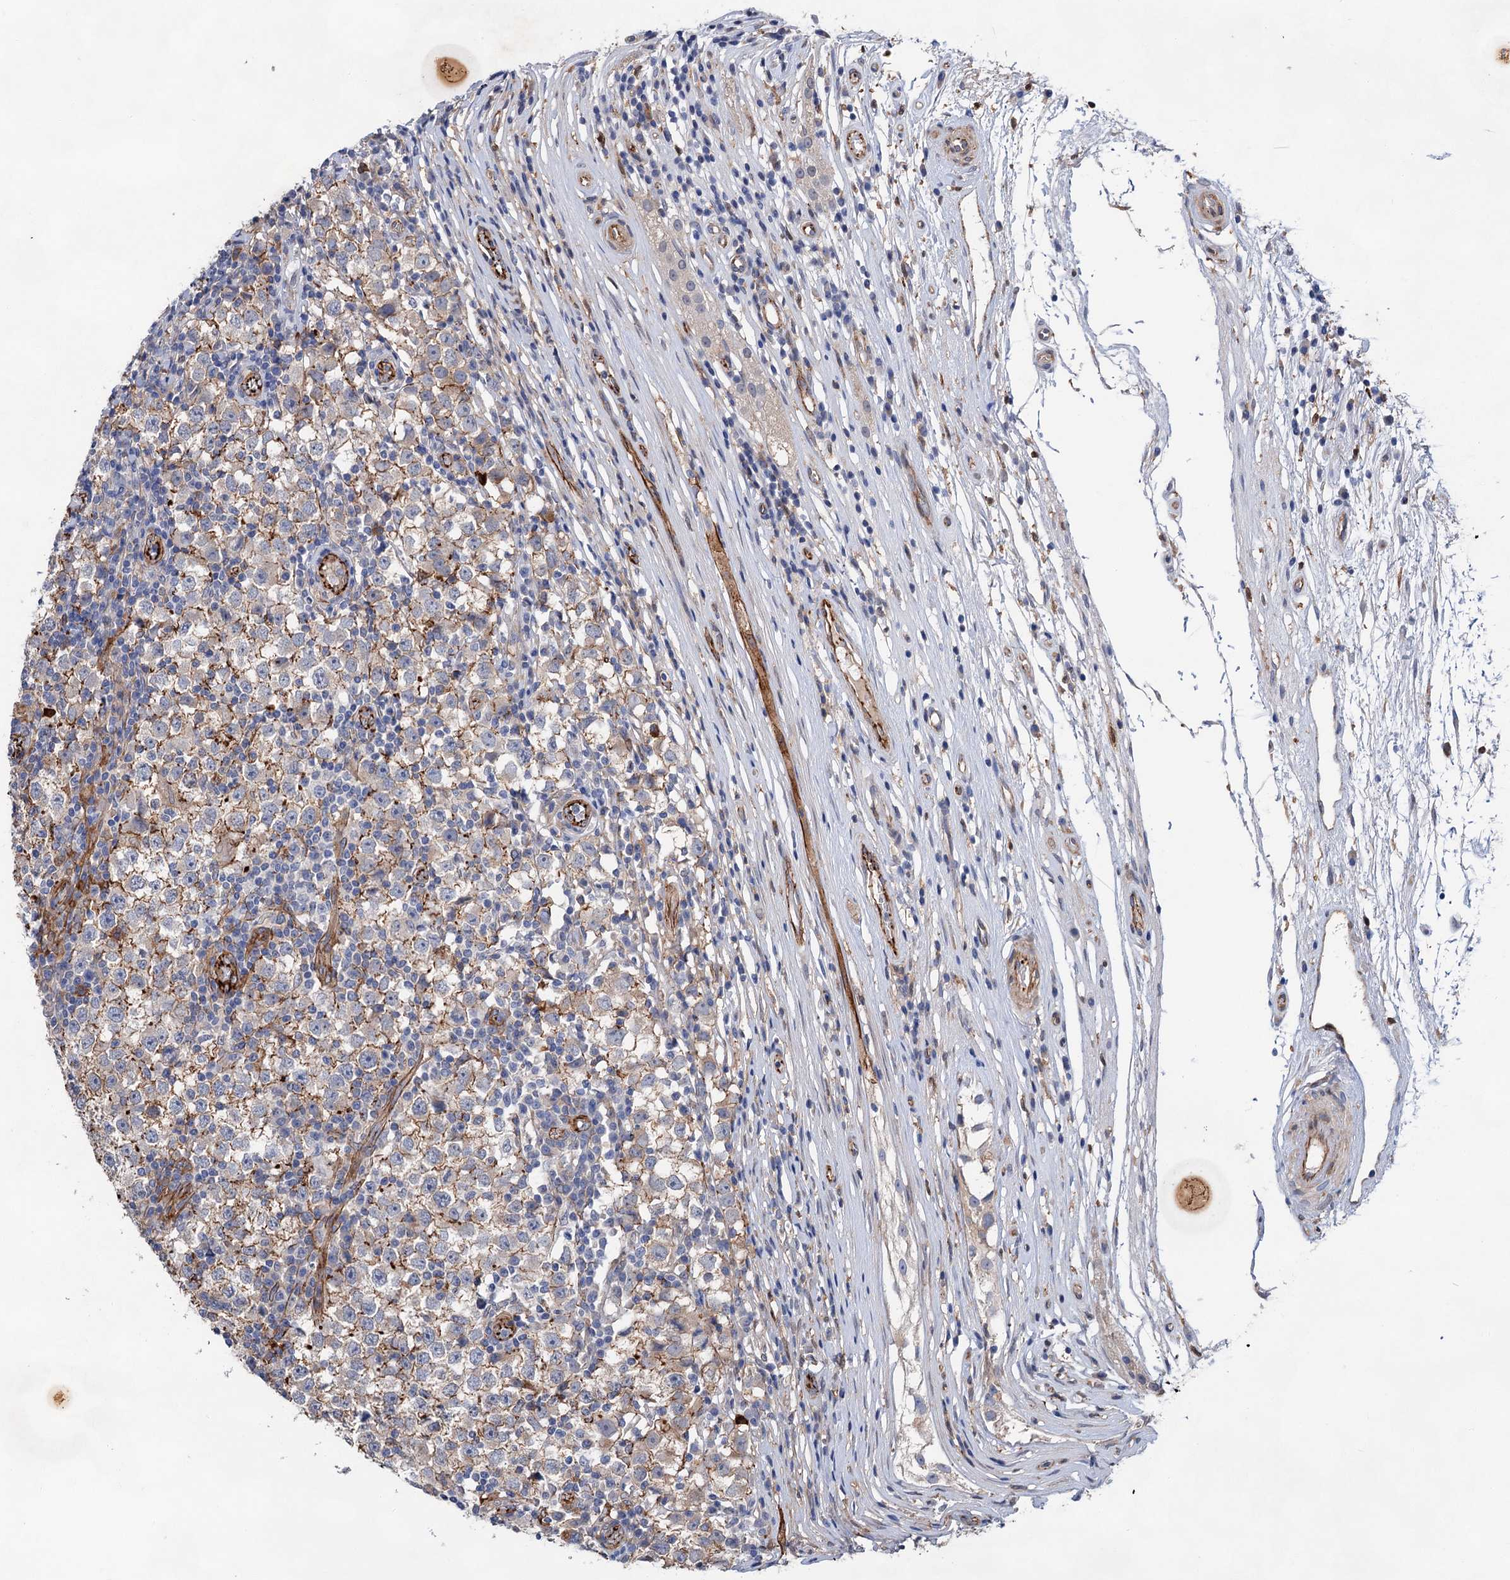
{"staining": {"intensity": "negative", "quantity": "none", "location": "none"}, "tissue": "testis cancer", "cell_type": "Tumor cells", "image_type": "cancer", "snomed": [{"axis": "morphology", "description": "Seminoma, NOS"}, {"axis": "topography", "description": "Testis"}], "caption": "An IHC histopathology image of testis cancer (seminoma) is shown. There is no staining in tumor cells of testis cancer (seminoma). (DAB IHC, high magnification).", "gene": "TMTC3", "patient": {"sex": "male", "age": 65}}